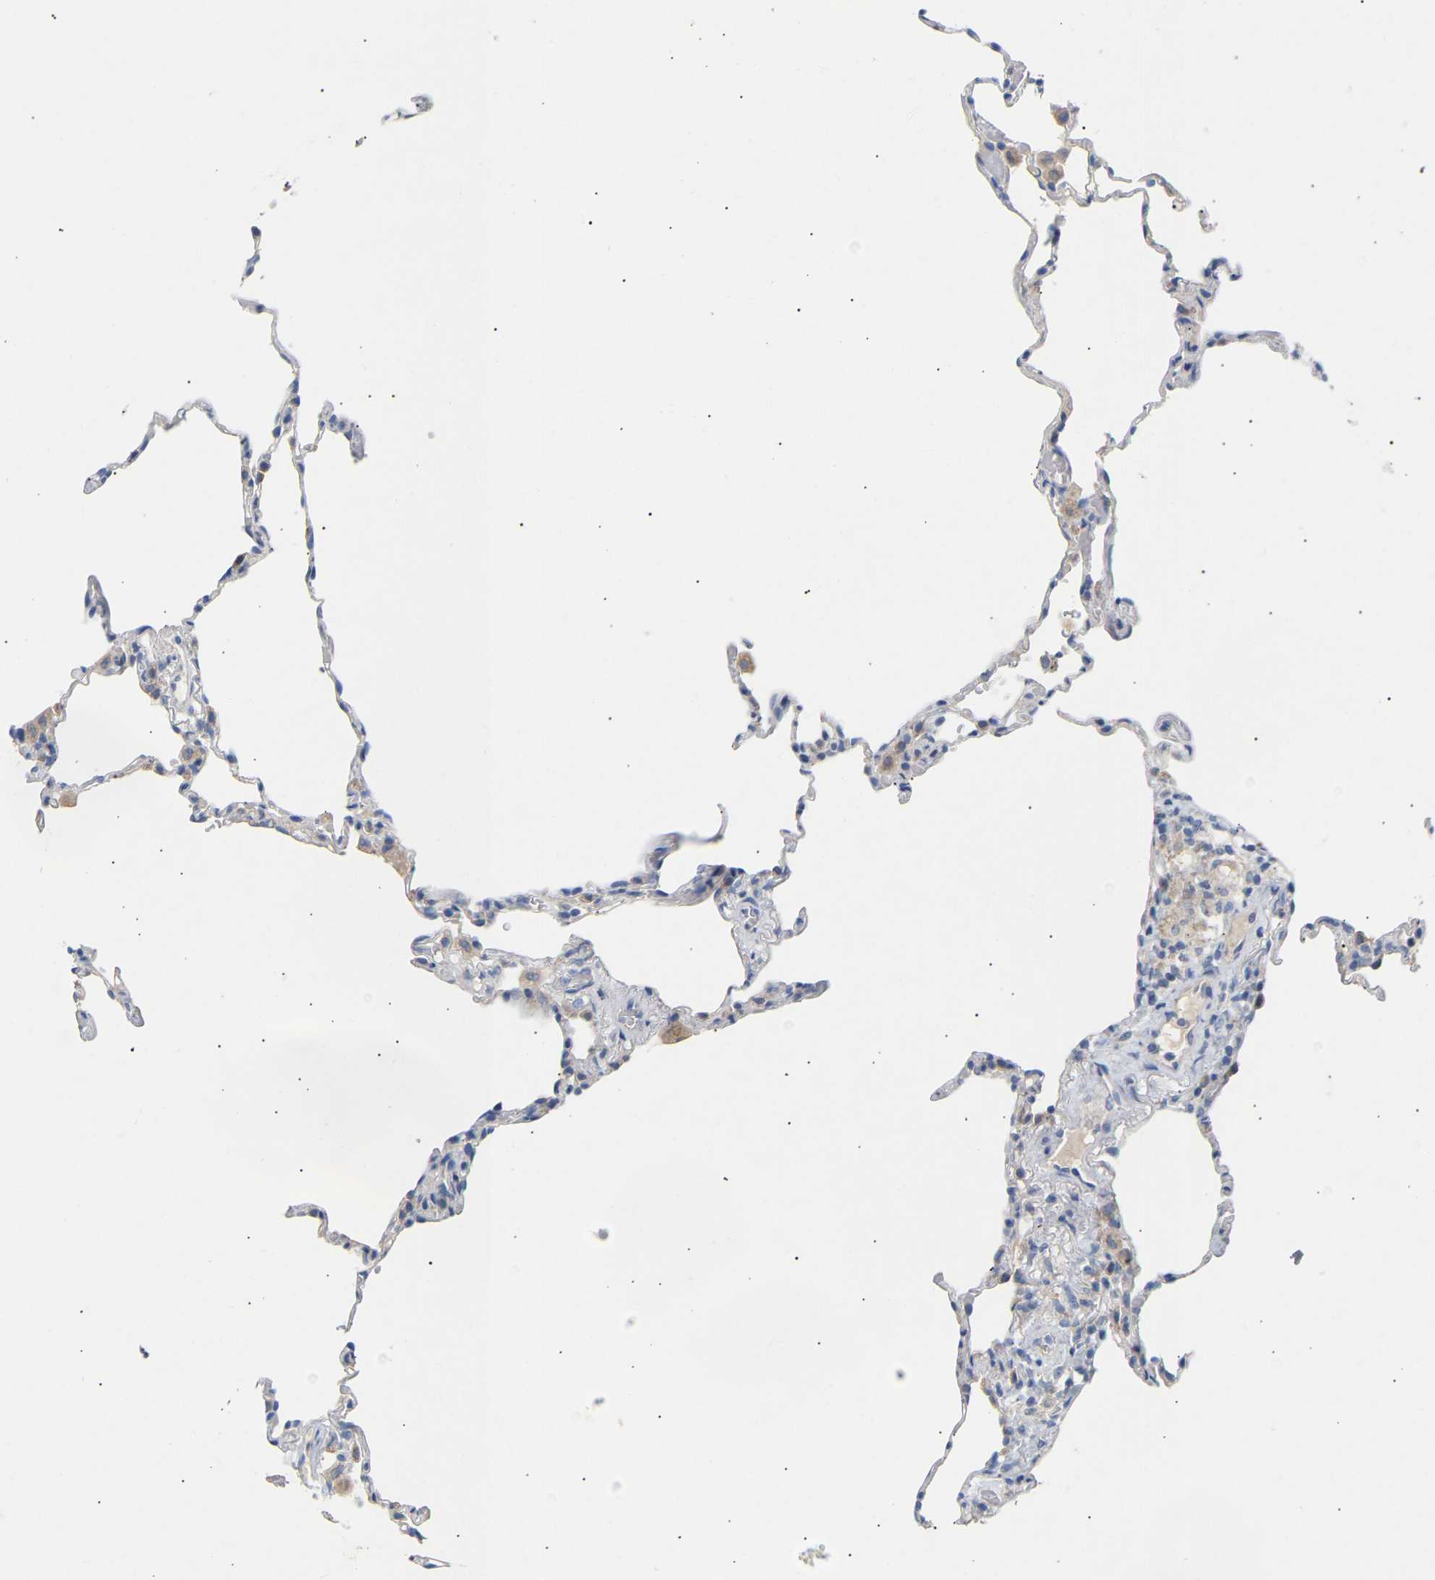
{"staining": {"intensity": "negative", "quantity": "none", "location": "none"}, "tissue": "lung", "cell_type": "Alveolar cells", "image_type": "normal", "snomed": [{"axis": "morphology", "description": "Normal tissue, NOS"}, {"axis": "topography", "description": "Lung"}], "caption": "The histopathology image shows no significant staining in alveolar cells of lung.", "gene": "PEX1", "patient": {"sex": "male", "age": 59}}